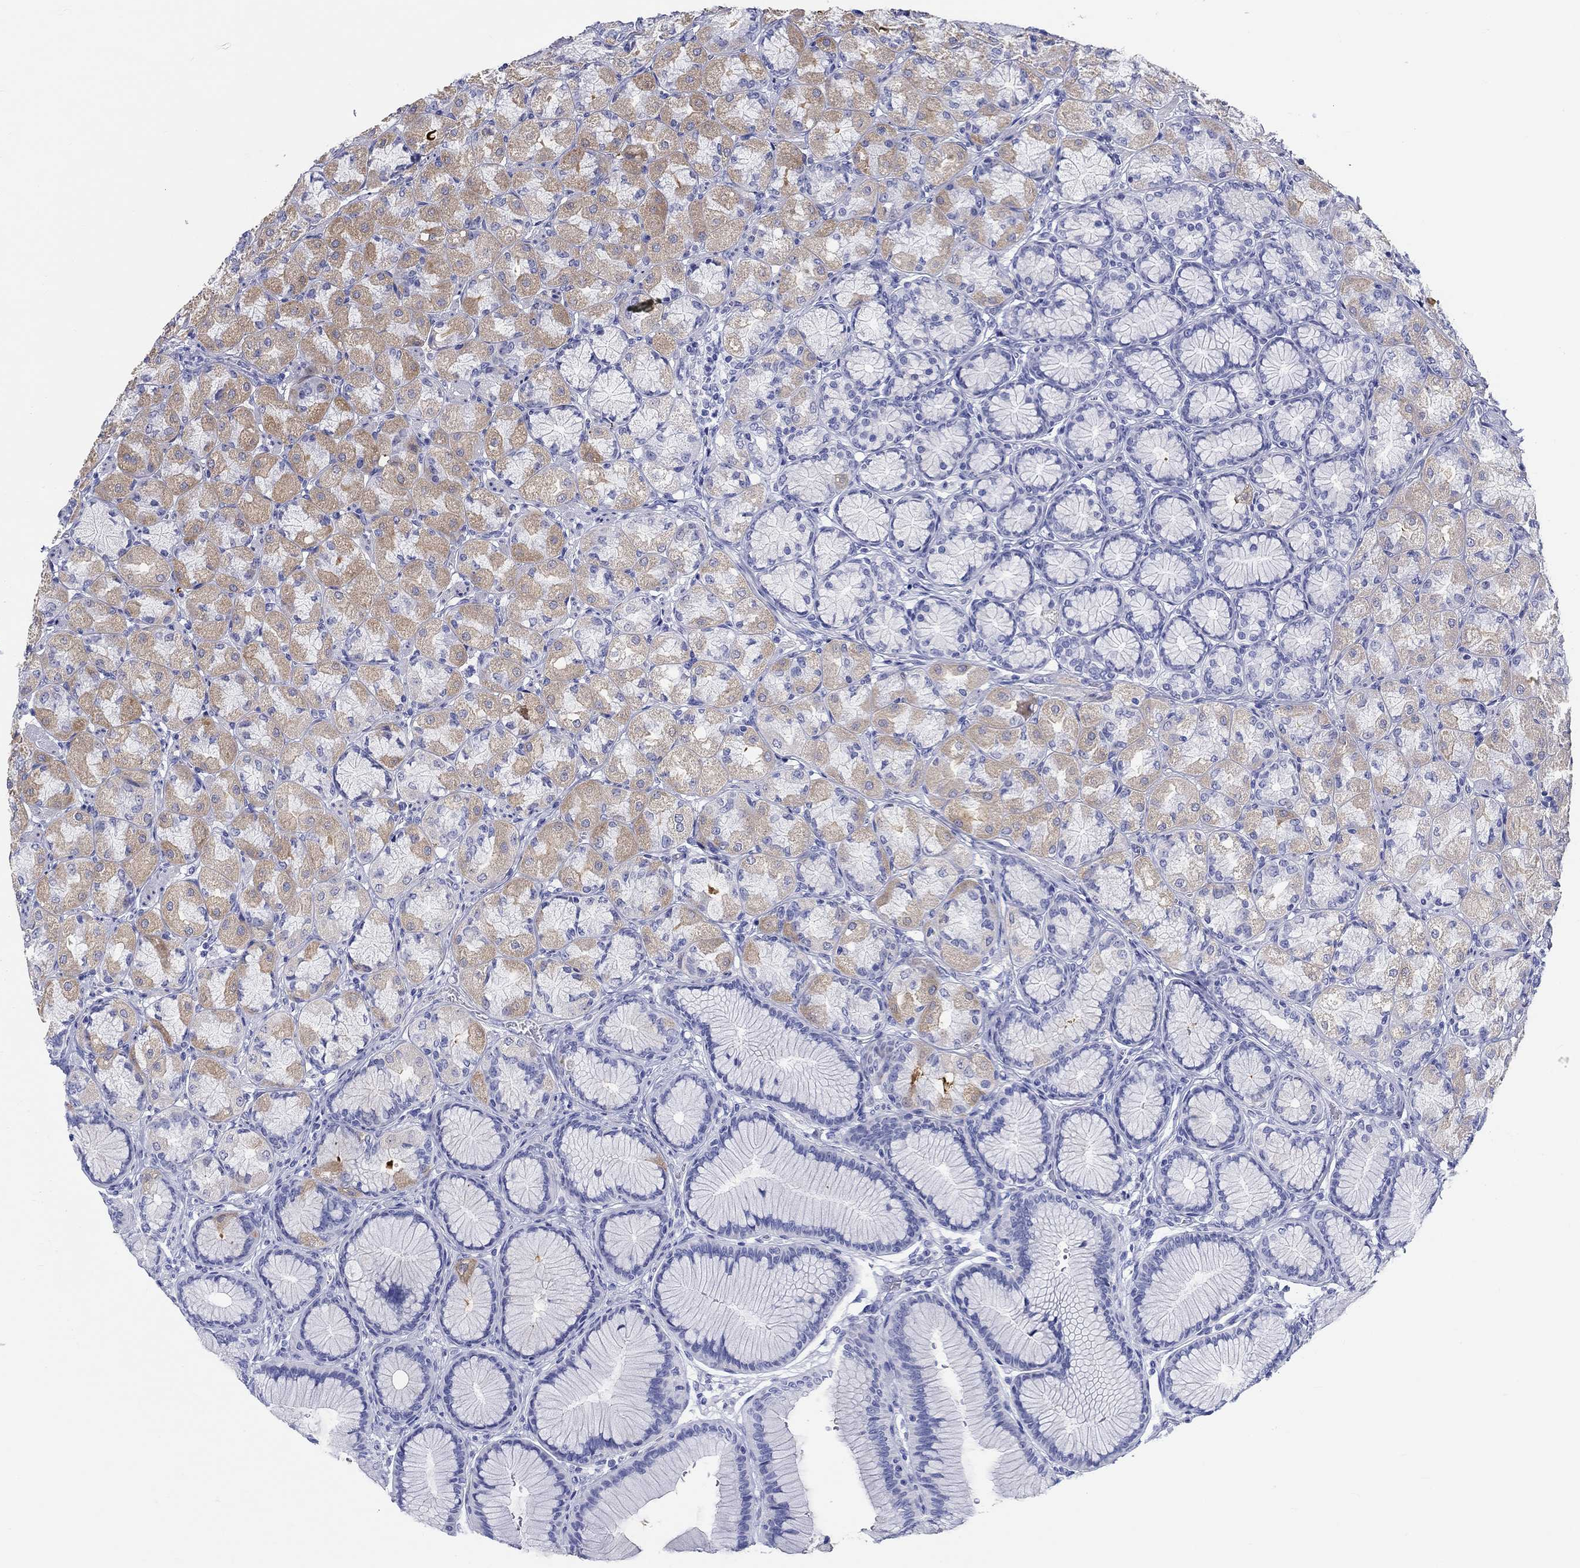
{"staining": {"intensity": "weak", "quantity": "25%-75%", "location": "cytoplasmic/membranous"}, "tissue": "stomach", "cell_type": "Glandular cells", "image_type": "normal", "snomed": [{"axis": "morphology", "description": "Normal tissue, NOS"}, {"axis": "morphology", "description": "Adenocarcinoma, NOS"}, {"axis": "morphology", "description": "Adenocarcinoma, High grade"}, {"axis": "topography", "description": "Stomach, upper"}, {"axis": "topography", "description": "Stomach"}], "caption": "Immunohistochemical staining of normal human stomach shows low levels of weak cytoplasmic/membranous positivity in approximately 25%-75% of glandular cells.", "gene": "CRYGS", "patient": {"sex": "female", "age": 65}}